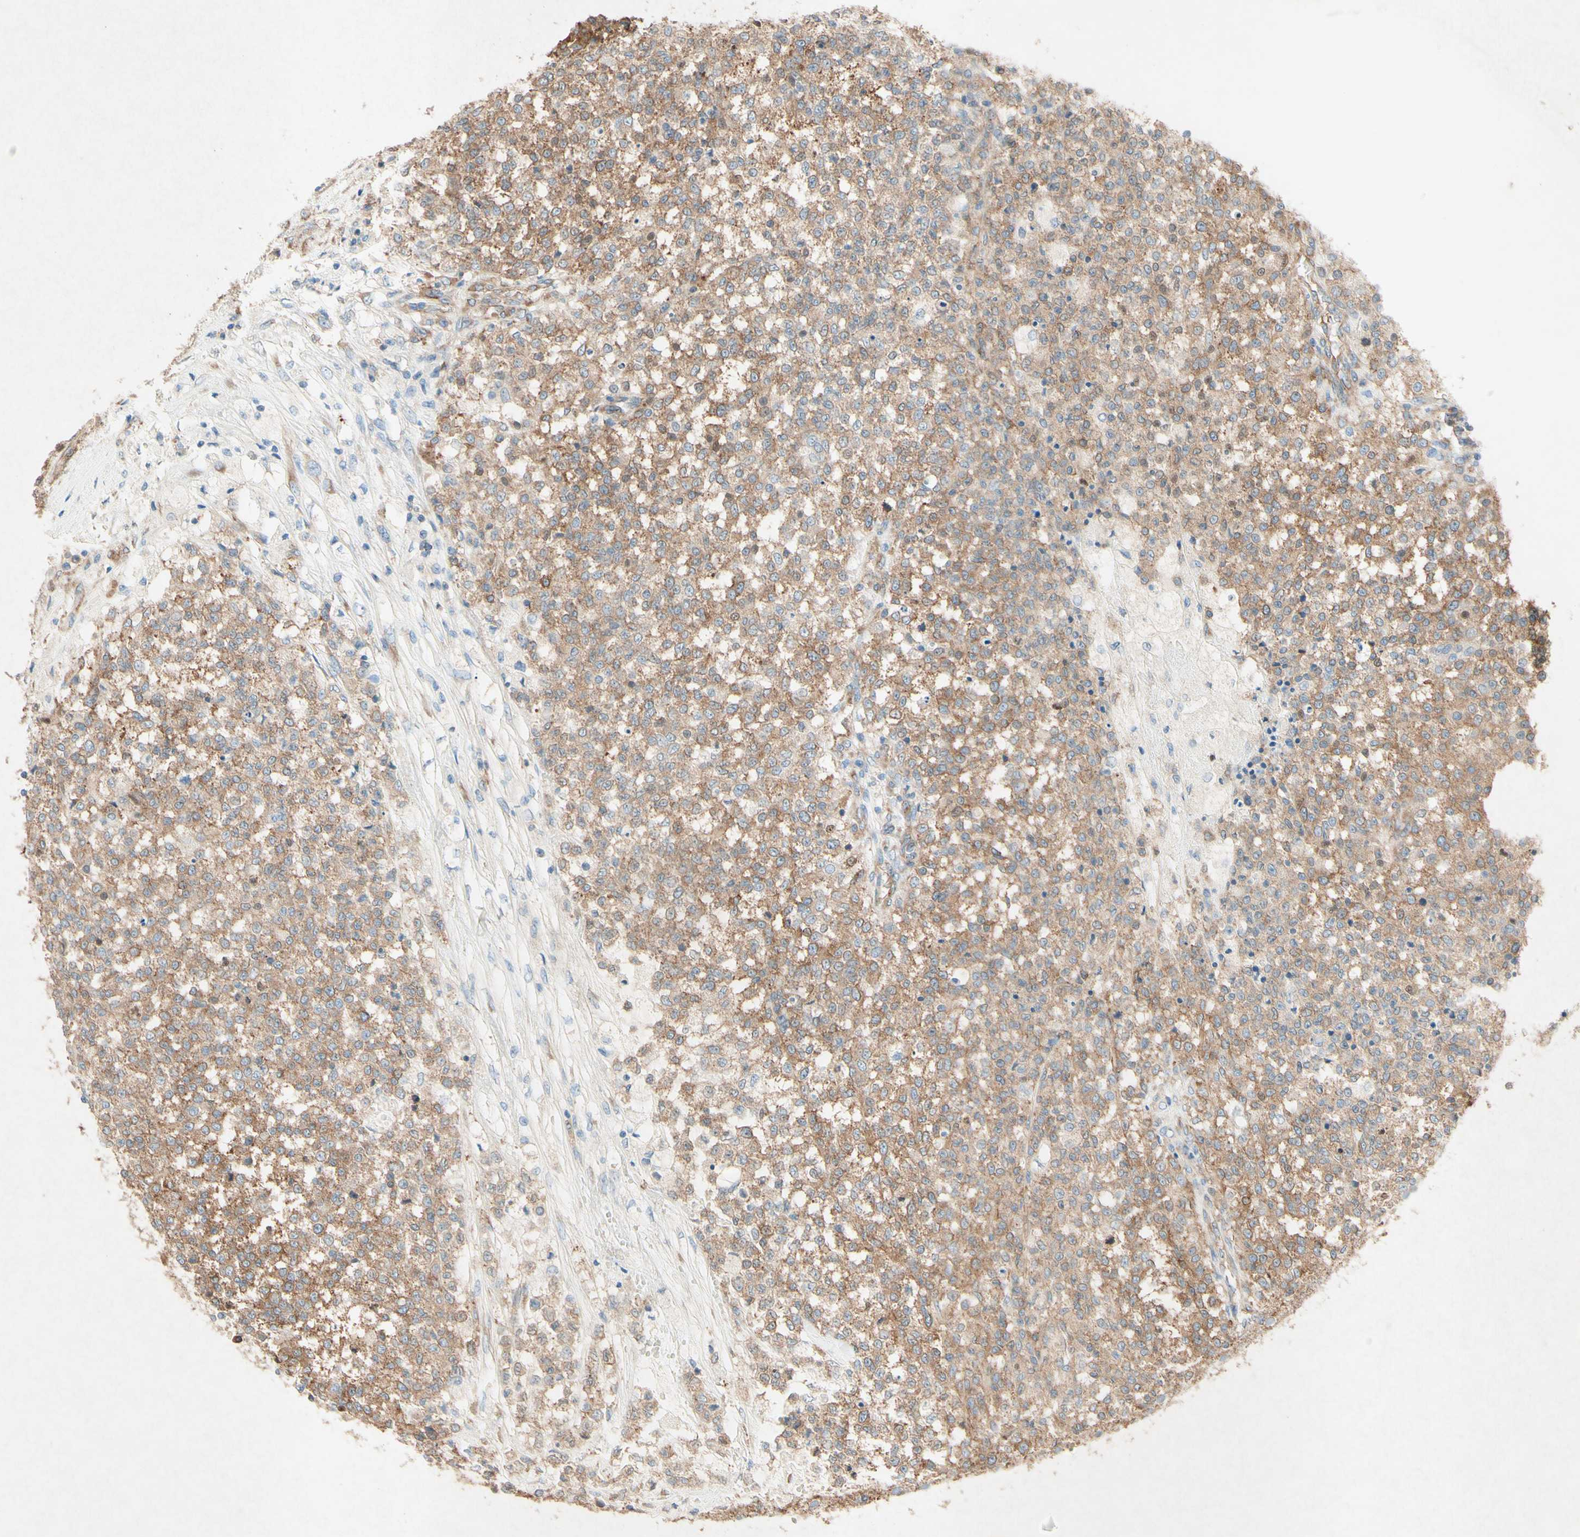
{"staining": {"intensity": "moderate", "quantity": ">75%", "location": "cytoplasmic/membranous"}, "tissue": "testis cancer", "cell_type": "Tumor cells", "image_type": "cancer", "snomed": [{"axis": "morphology", "description": "Seminoma, NOS"}, {"axis": "topography", "description": "Testis"}], "caption": "Testis cancer stained for a protein (brown) exhibits moderate cytoplasmic/membranous positive staining in about >75% of tumor cells.", "gene": "PABPC1", "patient": {"sex": "male", "age": 59}}